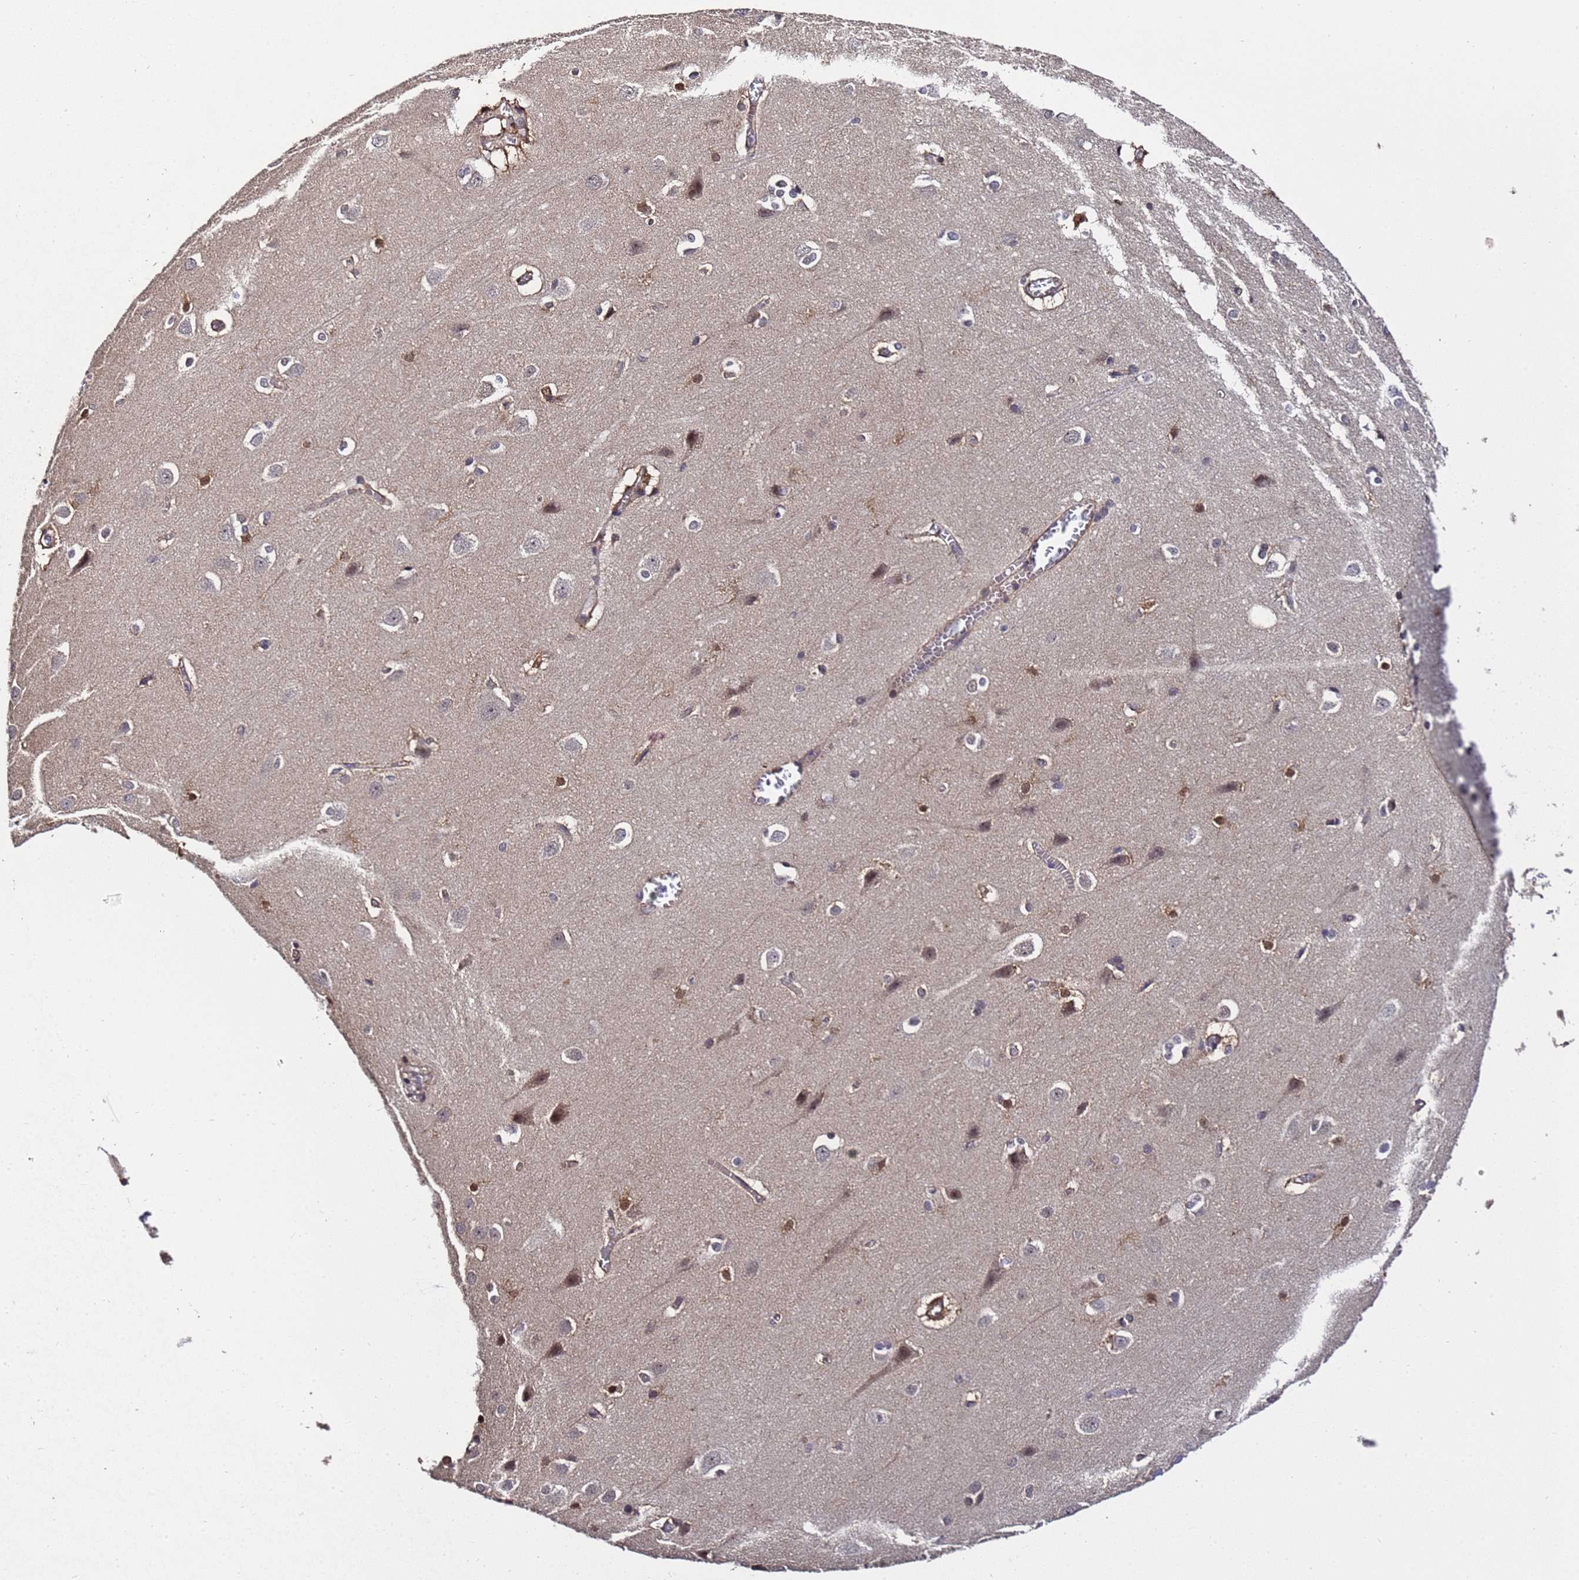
{"staining": {"intensity": "weak", "quantity": ">75%", "location": "cytoplasmic/membranous"}, "tissue": "cerebral cortex", "cell_type": "Endothelial cells", "image_type": "normal", "snomed": [{"axis": "morphology", "description": "Normal tissue, NOS"}, {"axis": "topography", "description": "Cerebral cortex"}], "caption": "Immunohistochemistry image of unremarkable human cerebral cortex stained for a protein (brown), which reveals low levels of weak cytoplasmic/membranous positivity in about >75% of endothelial cells.", "gene": "GSTCD", "patient": {"sex": "male", "age": 37}}